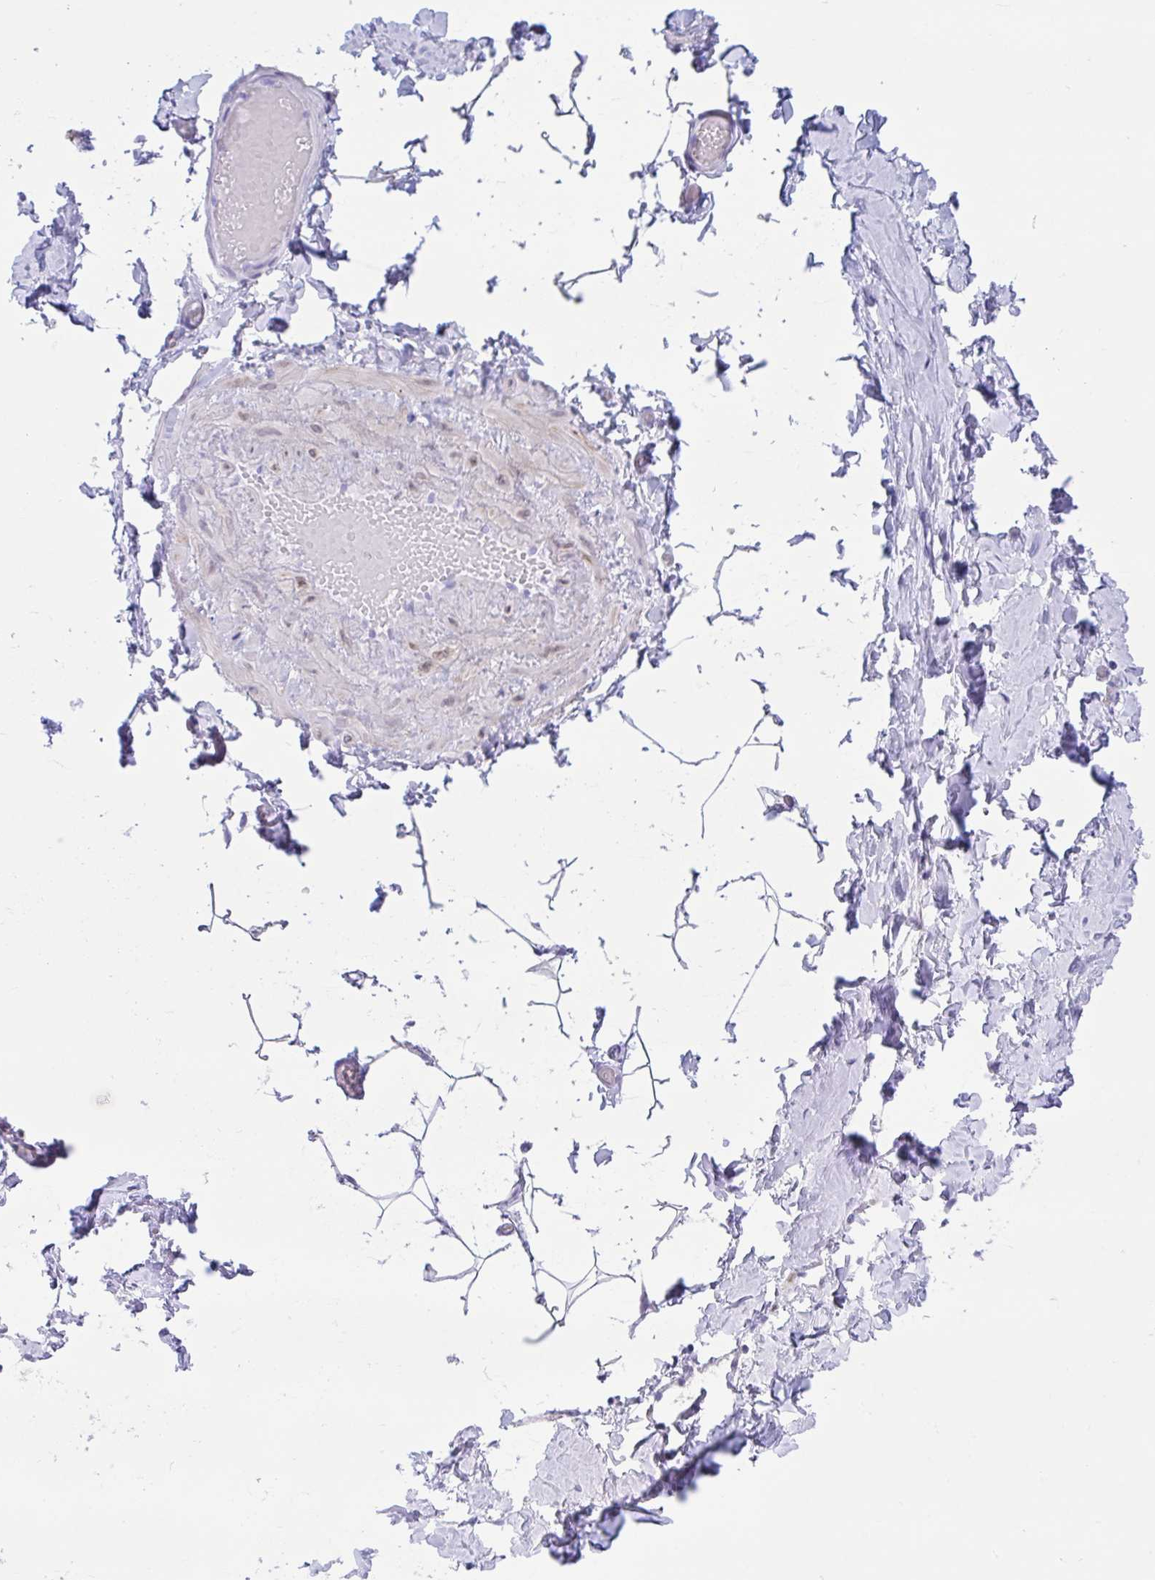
{"staining": {"intensity": "negative", "quantity": "none", "location": "none"}, "tissue": "adipose tissue", "cell_type": "Adipocytes", "image_type": "normal", "snomed": [{"axis": "morphology", "description": "Normal tissue, NOS"}, {"axis": "topography", "description": "Soft tissue"}, {"axis": "topography", "description": "Adipose tissue"}, {"axis": "topography", "description": "Vascular tissue"}, {"axis": "topography", "description": "Peripheral nerve tissue"}], "caption": "Immunohistochemistry of normal adipose tissue demonstrates no expression in adipocytes. Brightfield microscopy of immunohistochemistry (IHC) stained with DAB (brown) and hematoxylin (blue), captured at high magnification.", "gene": "TMEM35A", "patient": {"sex": "male", "age": 29}}